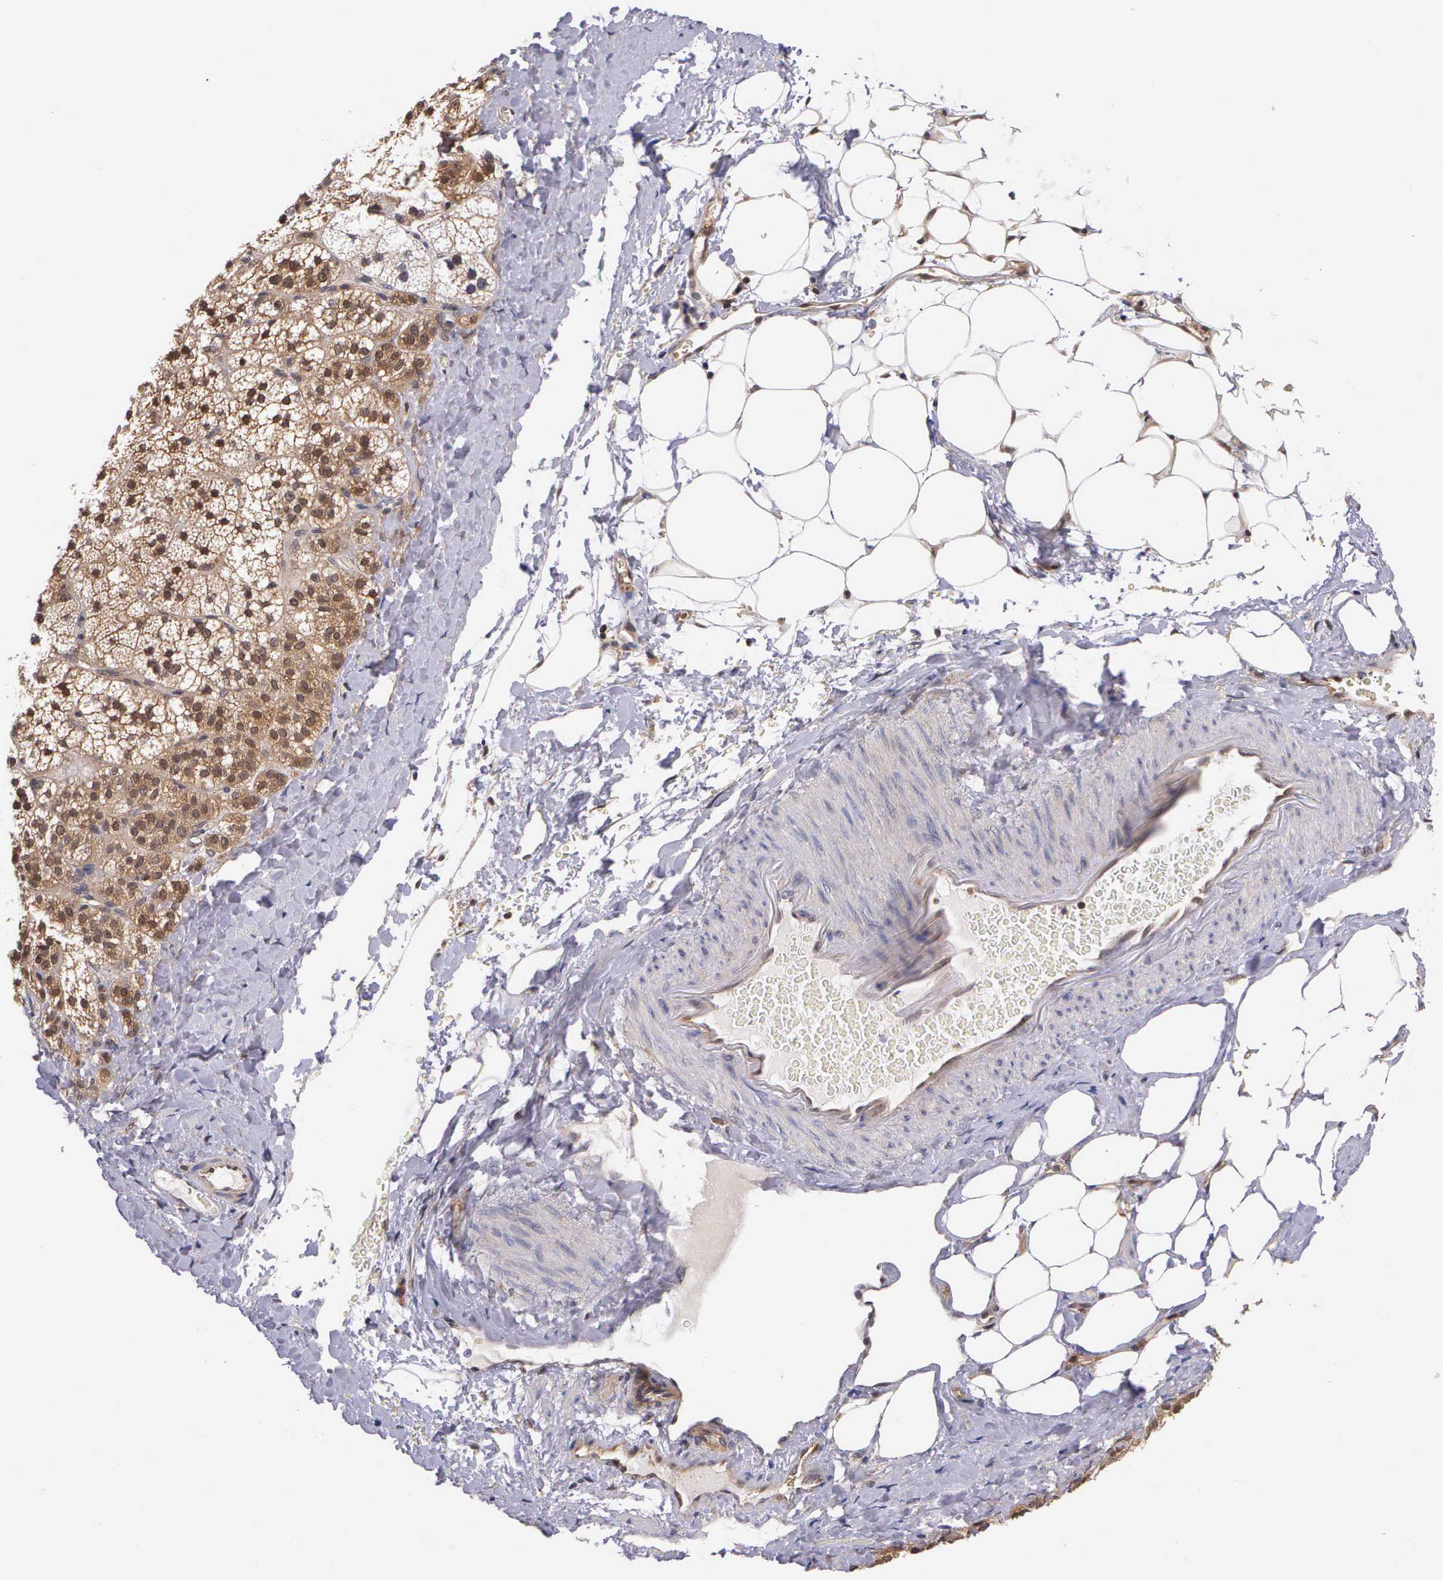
{"staining": {"intensity": "moderate", "quantity": "25%-75%", "location": "cytoplasmic/membranous"}, "tissue": "adrenal gland", "cell_type": "Glandular cells", "image_type": "normal", "snomed": [{"axis": "morphology", "description": "Normal tissue, NOS"}, {"axis": "topography", "description": "Adrenal gland"}], "caption": "Immunohistochemistry (IHC) histopathology image of normal adrenal gland stained for a protein (brown), which displays medium levels of moderate cytoplasmic/membranous staining in about 25%-75% of glandular cells.", "gene": "IGBP1P2", "patient": {"sex": "male", "age": 53}}